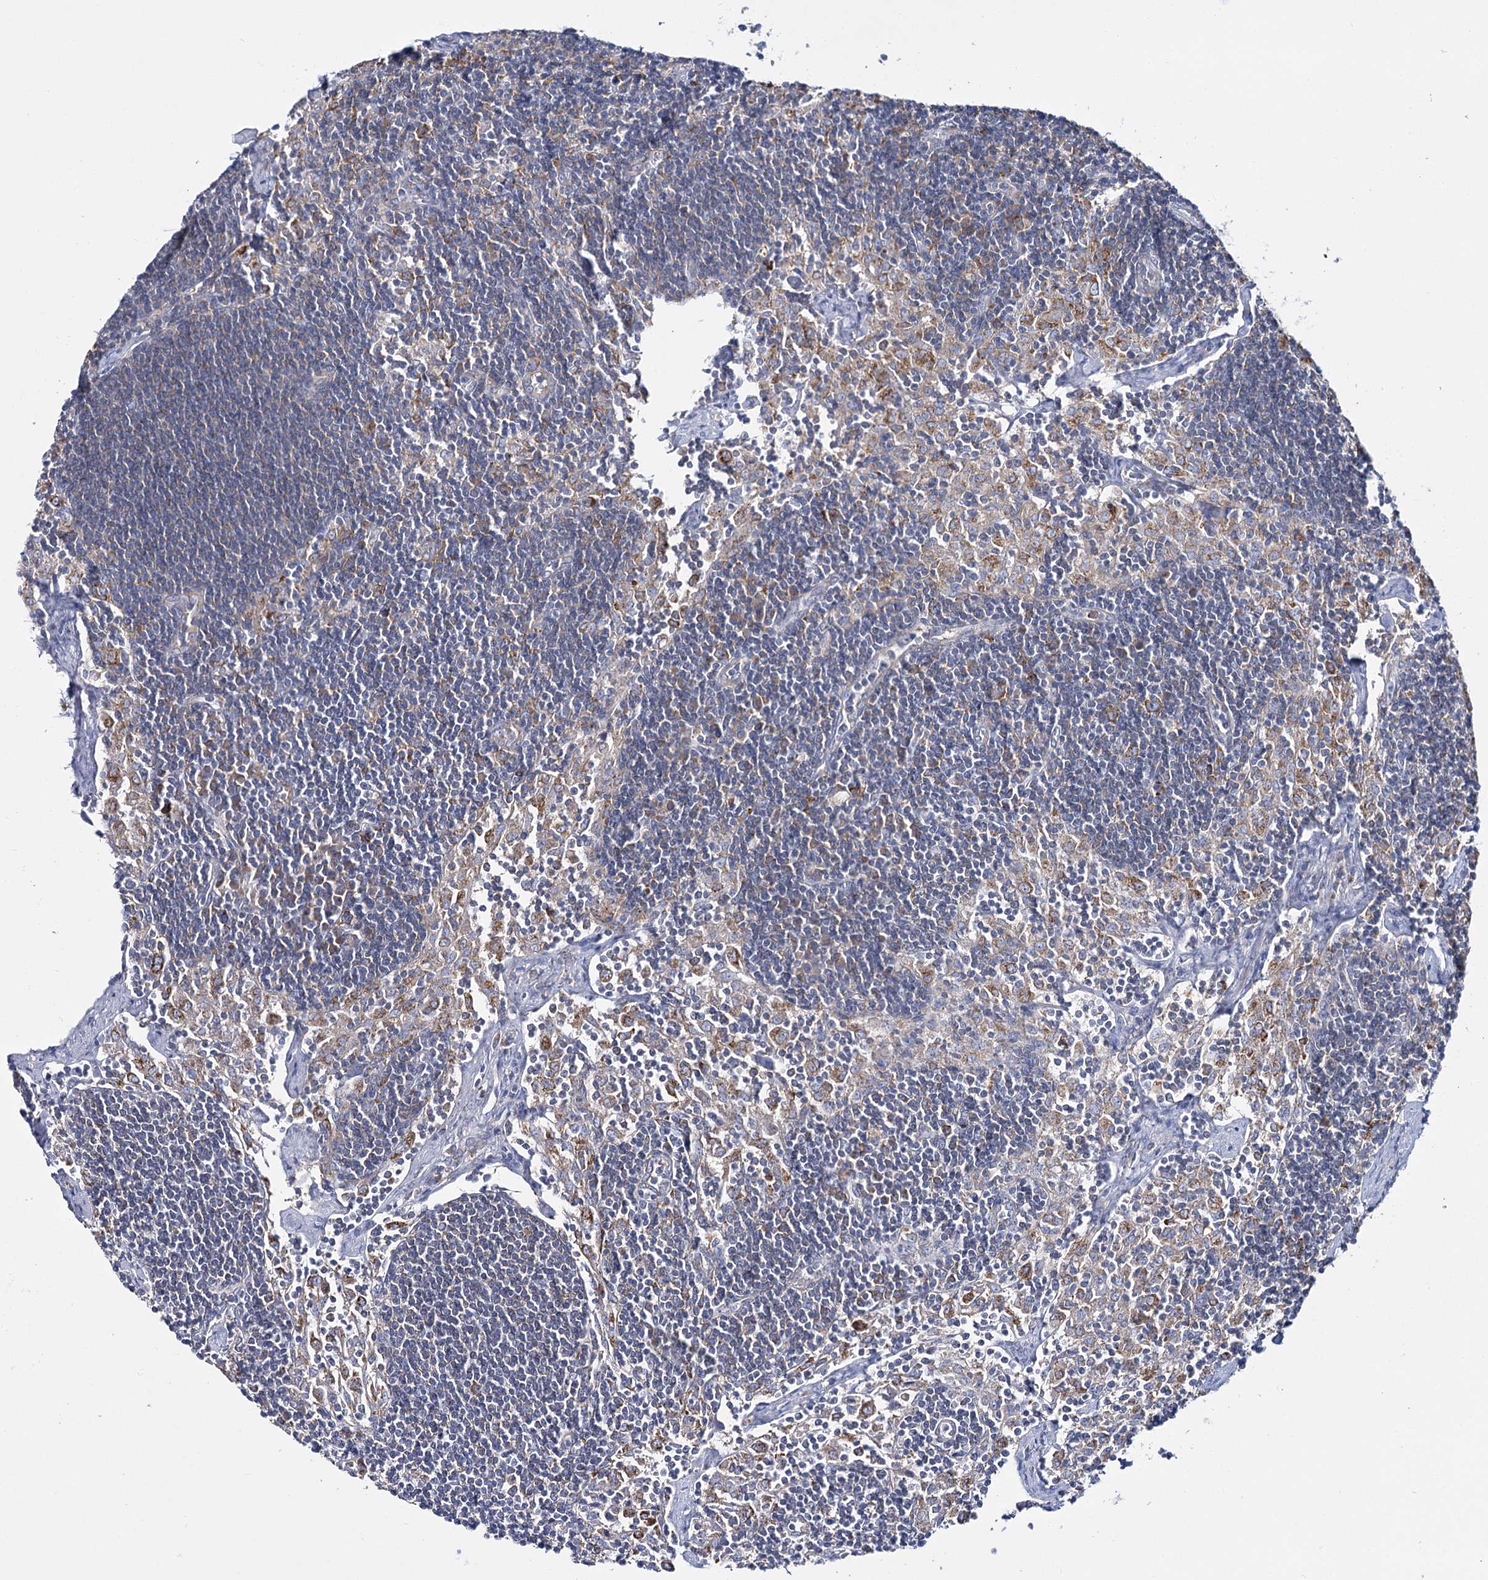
{"staining": {"intensity": "moderate", "quantity": "25%-75%", "location": "cytoplasmic/membranous"}, "tissue": "lymph node", "cell_type": "Germinal center cells", "image_type": "normal", "snomed": [{"axis": "morphology", "description": "Normal tissue, NOS"}, {"axis": "topography", "description": "Lymph node"}], "caption": "High-magnification brightfield microscopy of normal lymph node stained with DAB (brown) and counterstained with hematoxylin (blue). germinal center cells exhibit moderate cytoplasmic/membranous positivity is seen in about25%-75% of cells.", "gene": "THUMPD3", "patient": {"sex": "male", "age": 24}}